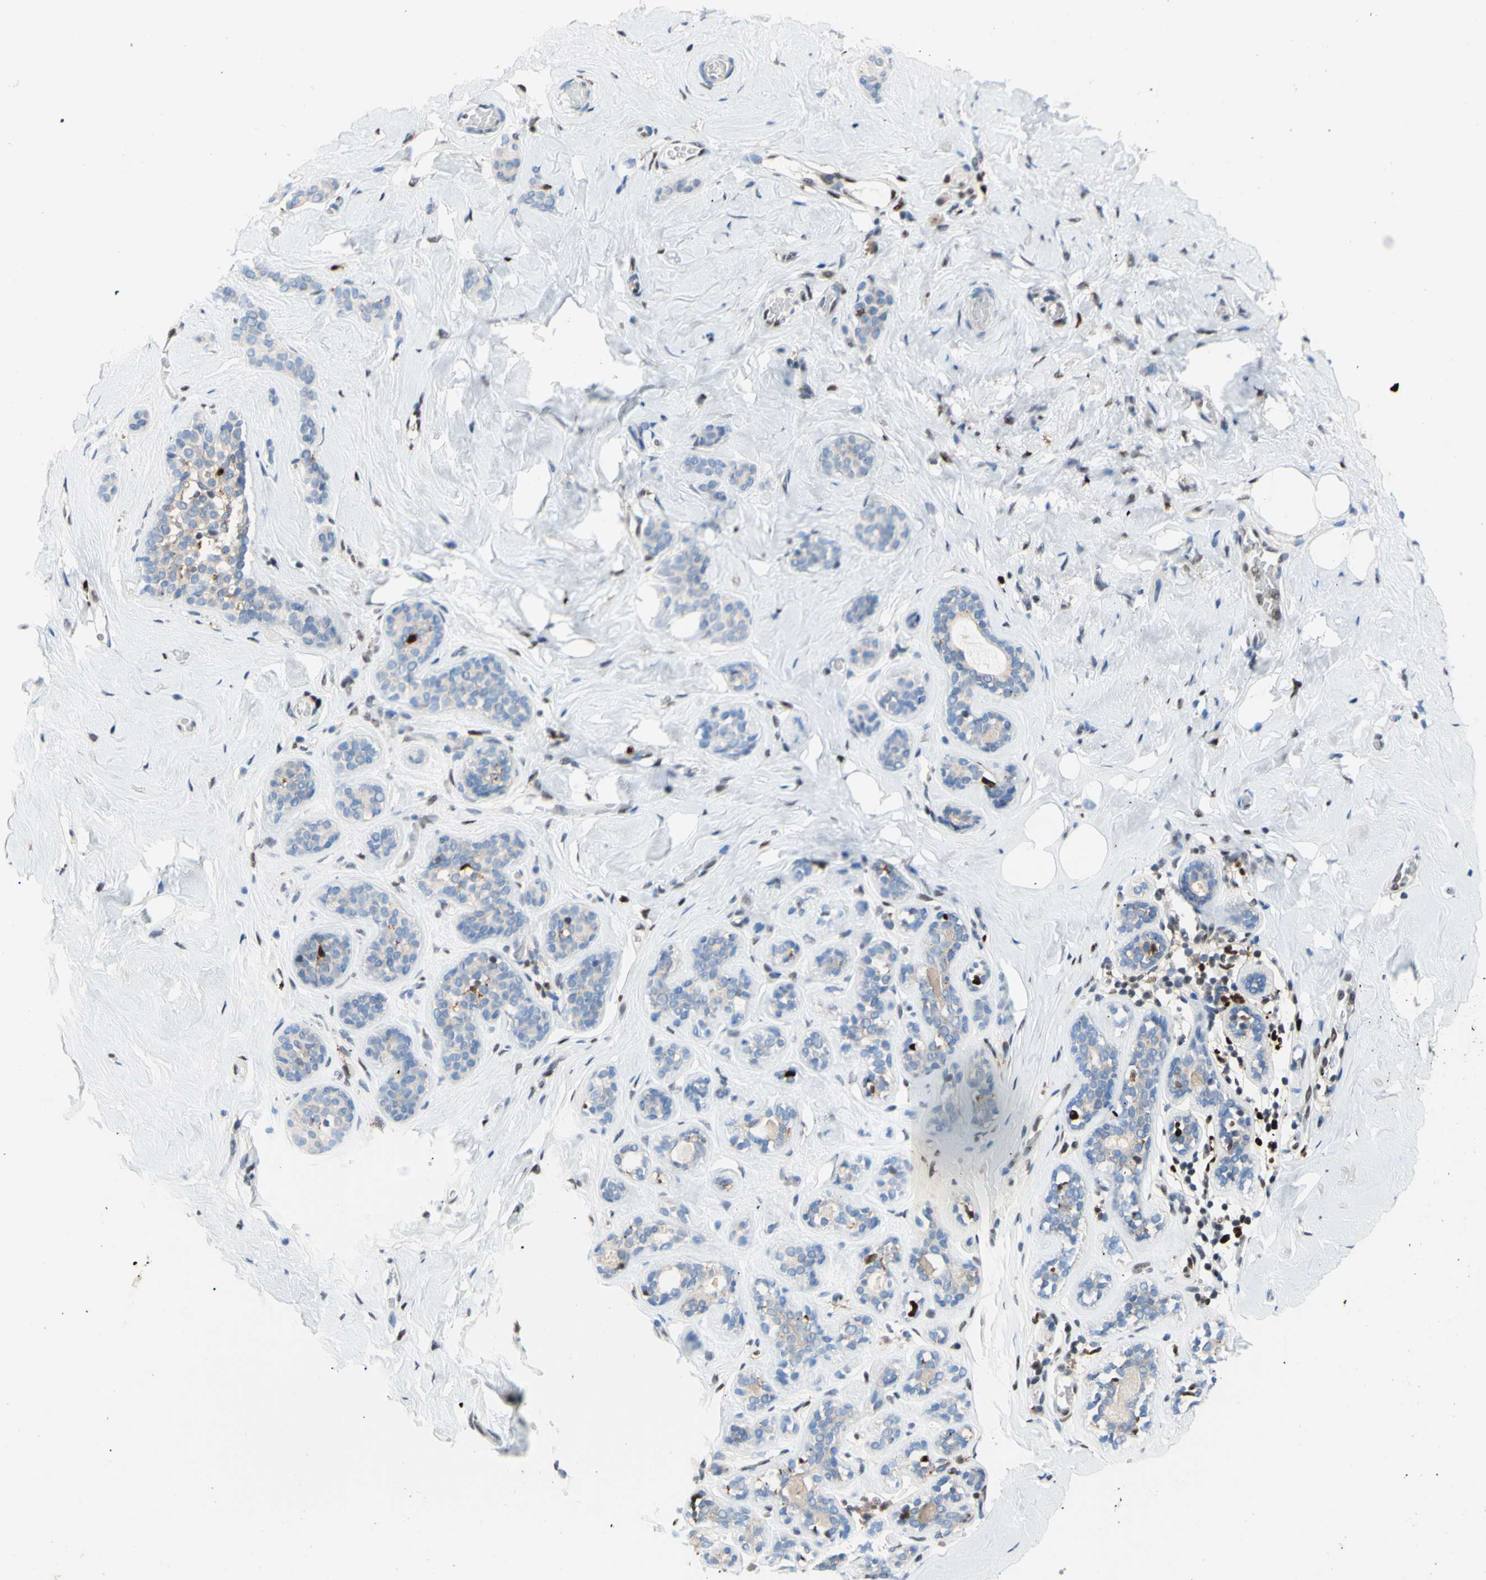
{"staining": {"intensity": "negative", "quantity": "none", "location": "none"}, "tissue": "breast", "cell_type": "Adipocytes", "image_type": "normal", "snomed": [{"axis": "morphology", "description": "Normal tissue, NOS"}, {"axis": "topography", "description": "Breast"}], "caption": "This image is of benign breast stained with IHC to label a protein in brown with the nuclei are counter-stained blue. There is no staining in adipocytes. (DAB (3,3'-diaminobenzidine) immunohistochemistry (IHC) with hematoxylin counter stain).", "gene": "EED", "patient": {"sex": "female", "age": 75}}